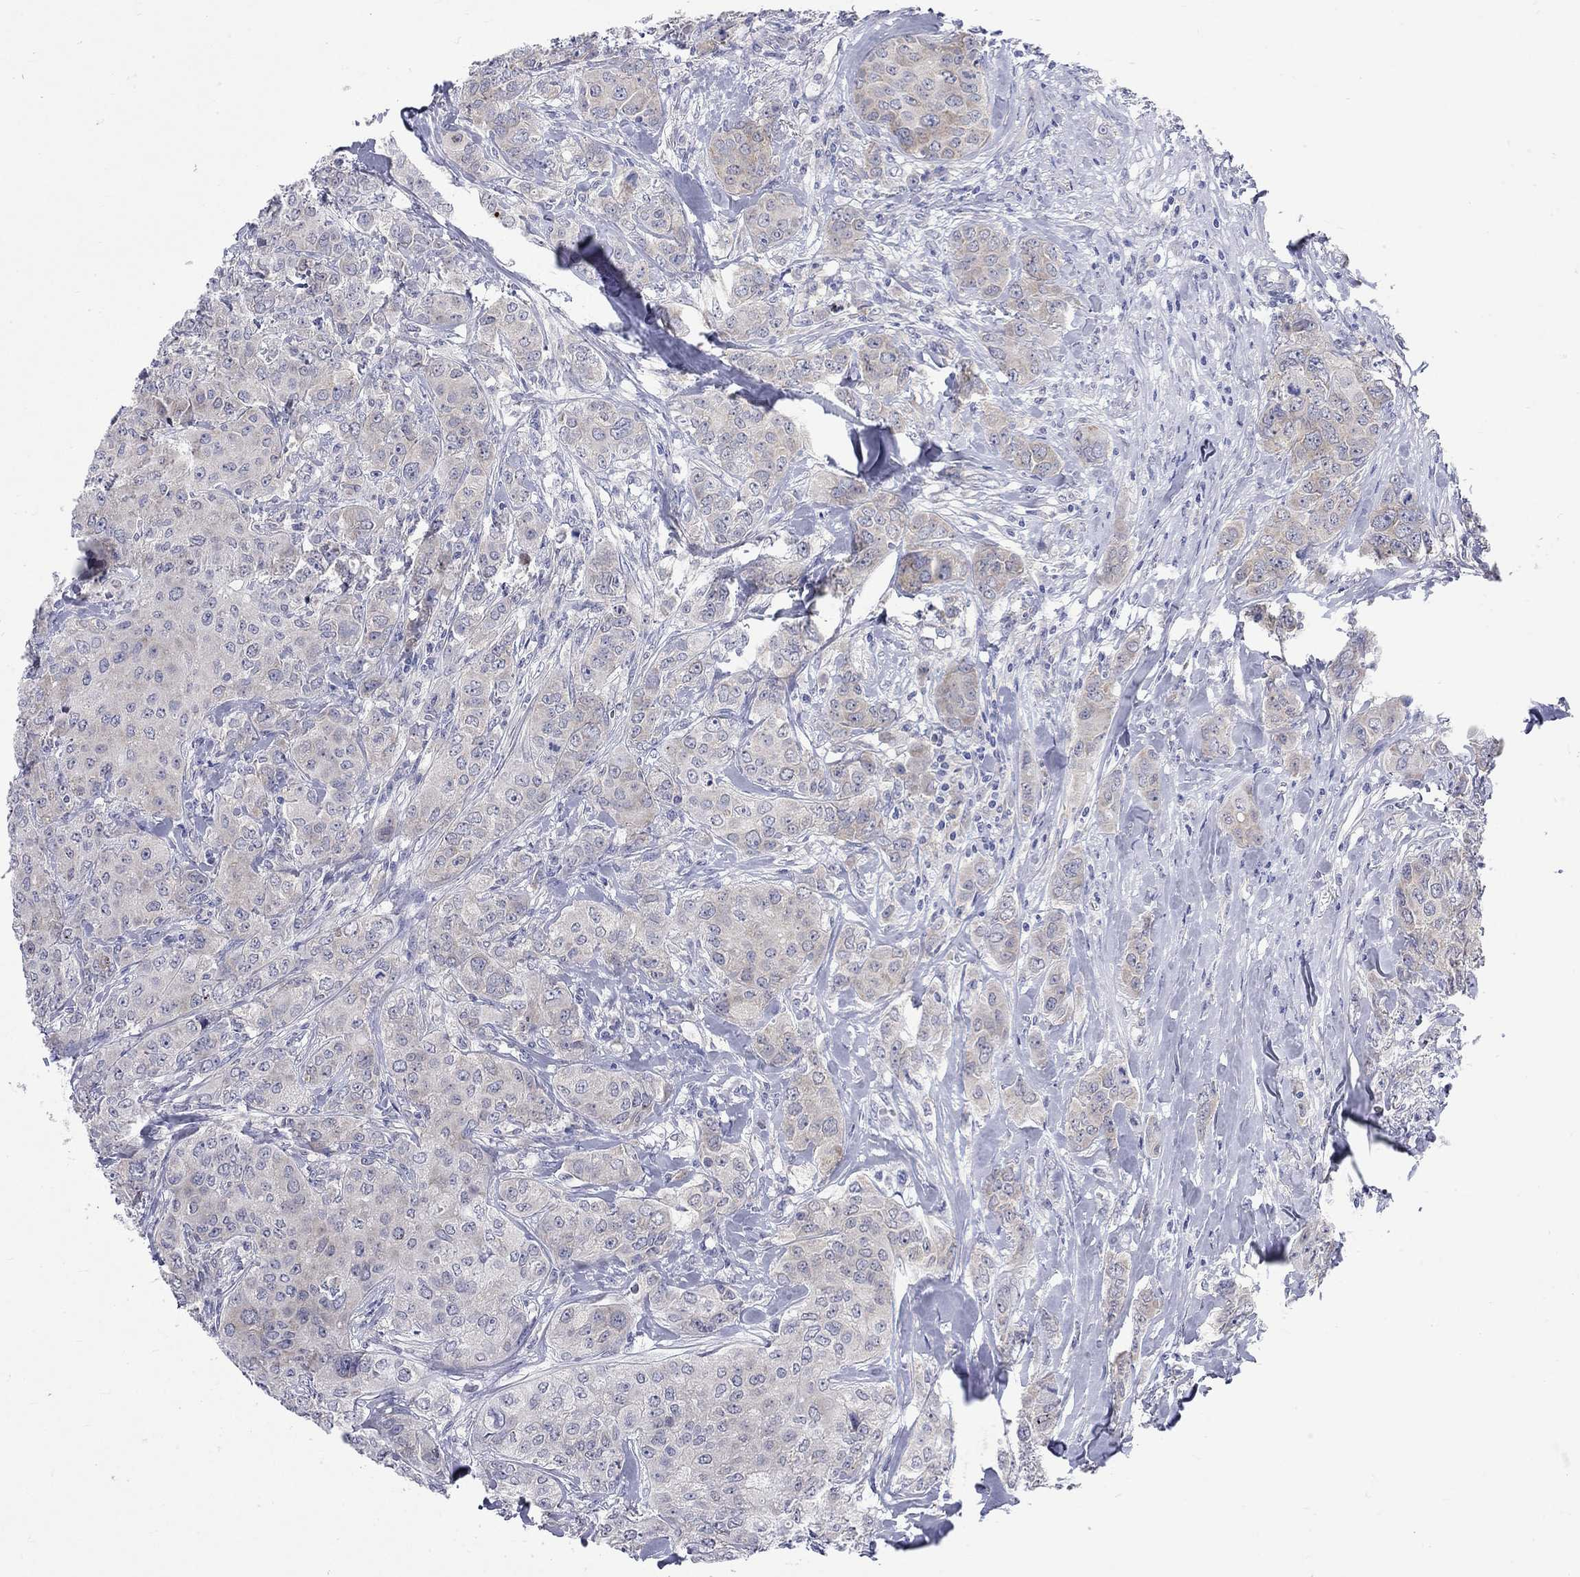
{"staining": {"intensity": "negative", "quantity": "none", "location": "none"}, "tissue": "breast cancer", "cell_type": "Tumor cells", "image_type": "cancer", "snomed": [{"axis": "morphology", "description": "Duct carcinoma"}, {"axis": "topography", "description": "Breast"}], "caption": "Protein analysis of infiltrating ductal carcinoma (breast) exhibits no significant positivity in tumor cells.", "gene": "CERS1", "patient": {"sex": "female", "age": 43}}